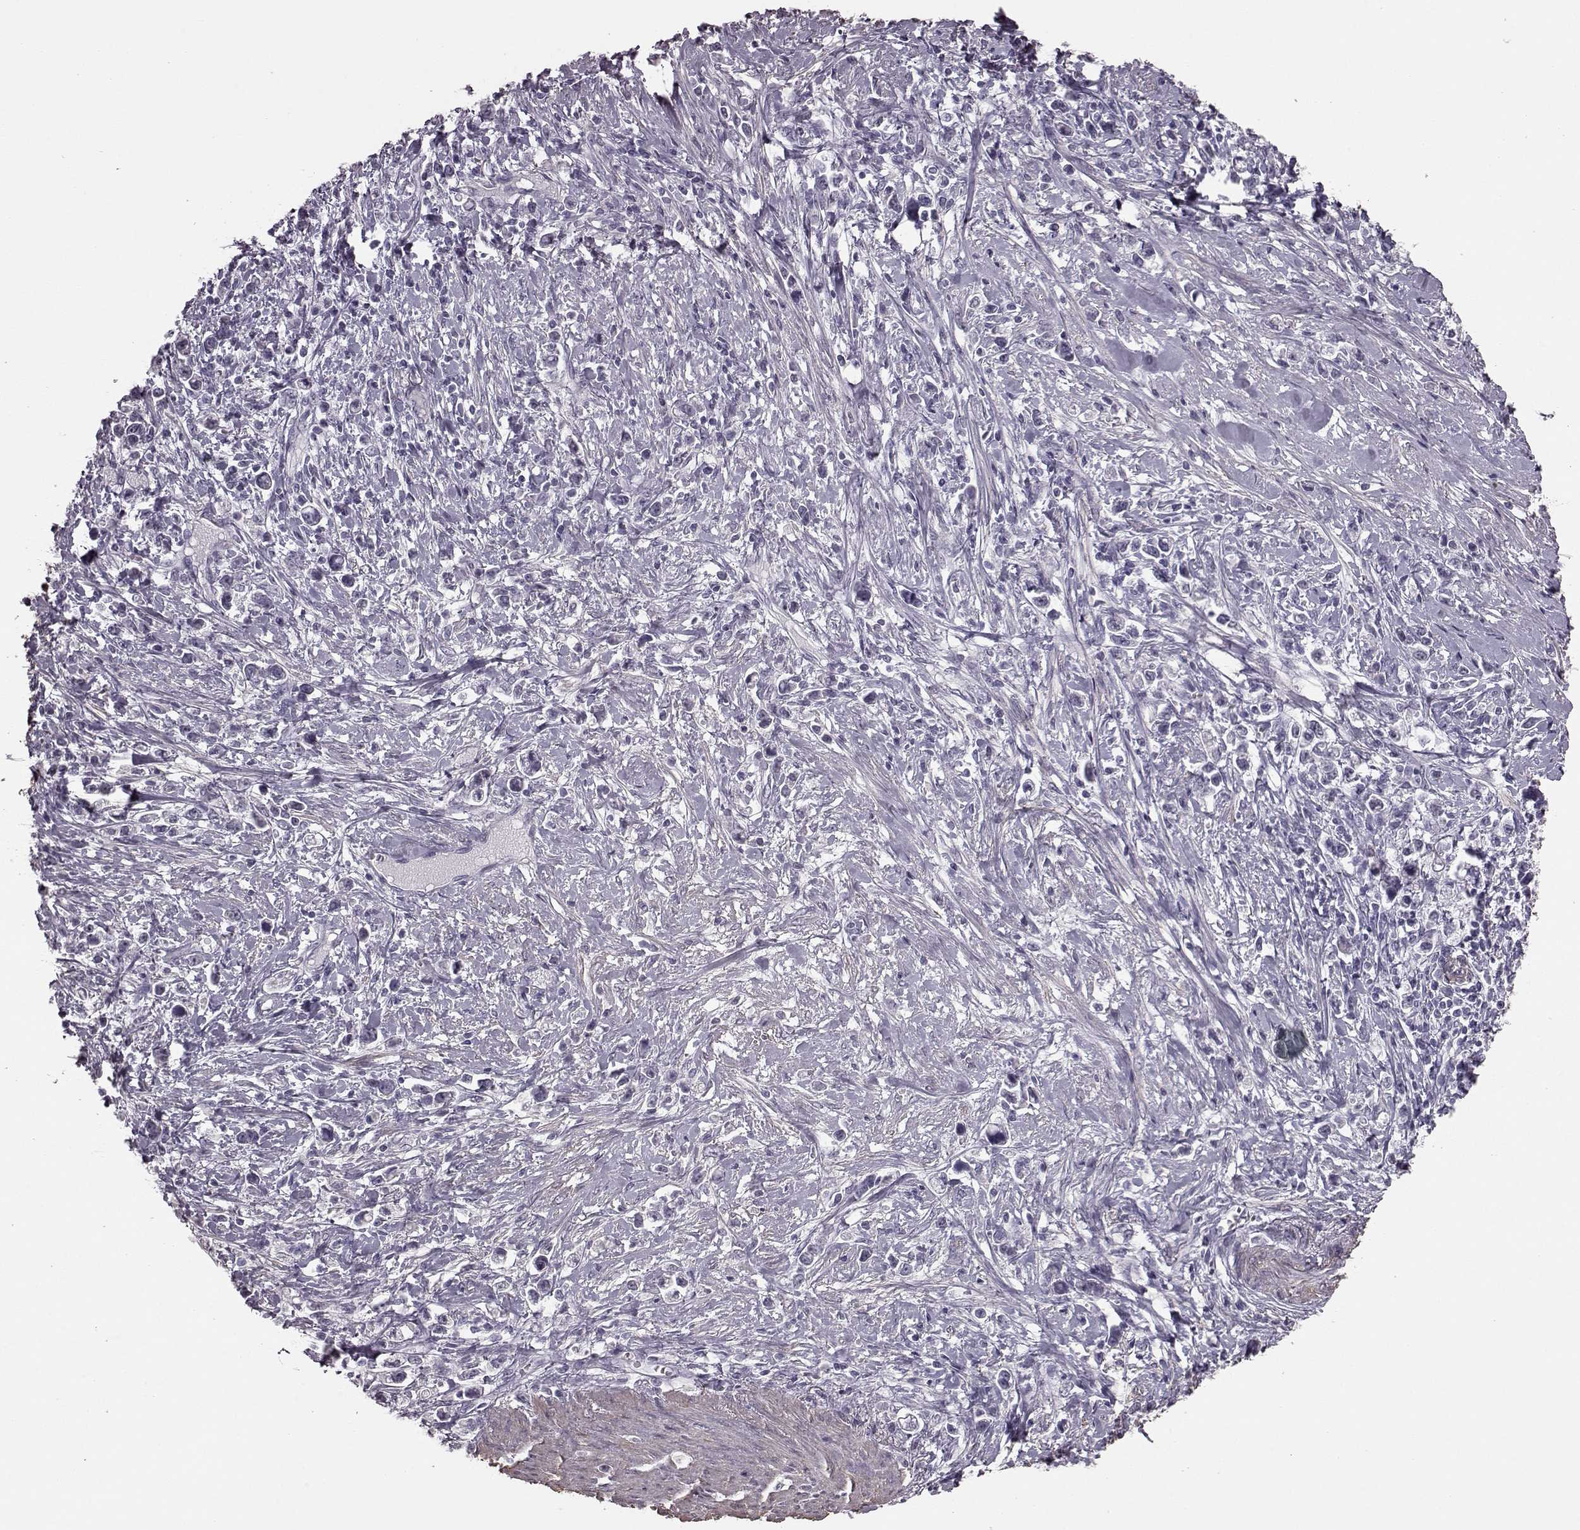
{"staining": {"intensity": "negative", "quantity": "none", "location": "none"}, "tissue": "stomach cancer", "cell_type": "Tumor cells", "image_type": "cancer", "snomed": [{"axis": "morphology", "description": "Adenocarcinoma, NOS"}, {"axis": "topography", "description": "Stomach"}], "caption": "DAB immunohistochemical staining of human stomach cancer (adenocarcinoma) exhibits no significant expression in tumor cells. (Brightfield microscopy of DAB (3,3'-diaminobenzidine) immunohistochemistry at high magnification).", "gene": "SLCO3A1", "patient": {"sex": "male", "age": 63}}